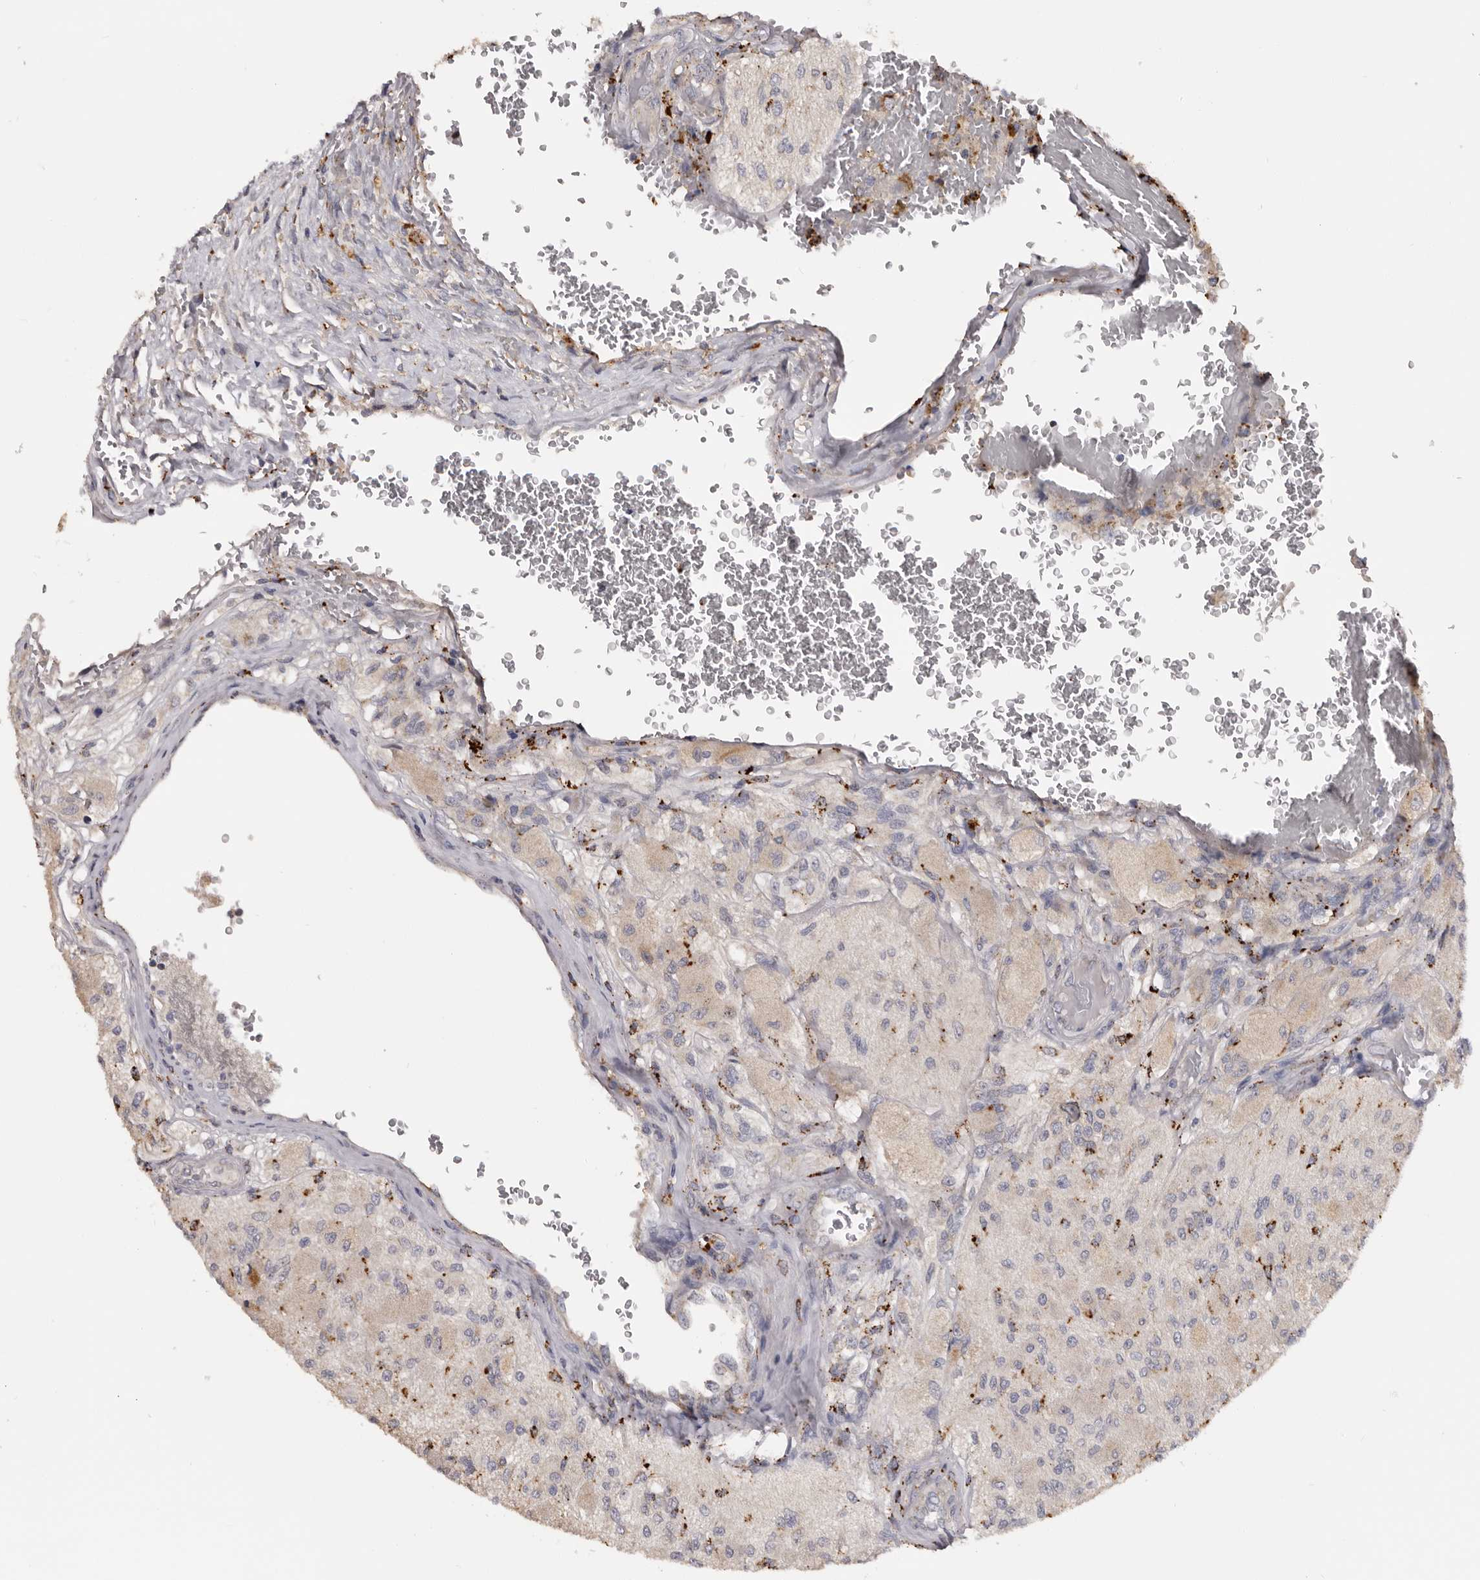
{"staining": {"intensity": "weak", "quantity": "<25%", "location": "cytoplasmic/membranous"}, "tissue": "glioma", "cell_type": "Tumor cells", "image_type": "cancer", "snomed": [{"axis": "morphology", "description": "Normal tissue, NOS"}, {"axis": "morphology", "description": "Glioma, malignant, High grade"}, {"axis": "topography", "description": "Cerebral cortex"}], "caption": "Immunohistochemistry image of neoplastic tissue: glioma stained with DAB reveals no significant protein staining in tumor cells.", "gene": "DAP", "patient": {"sex": "male", "age": 77}}